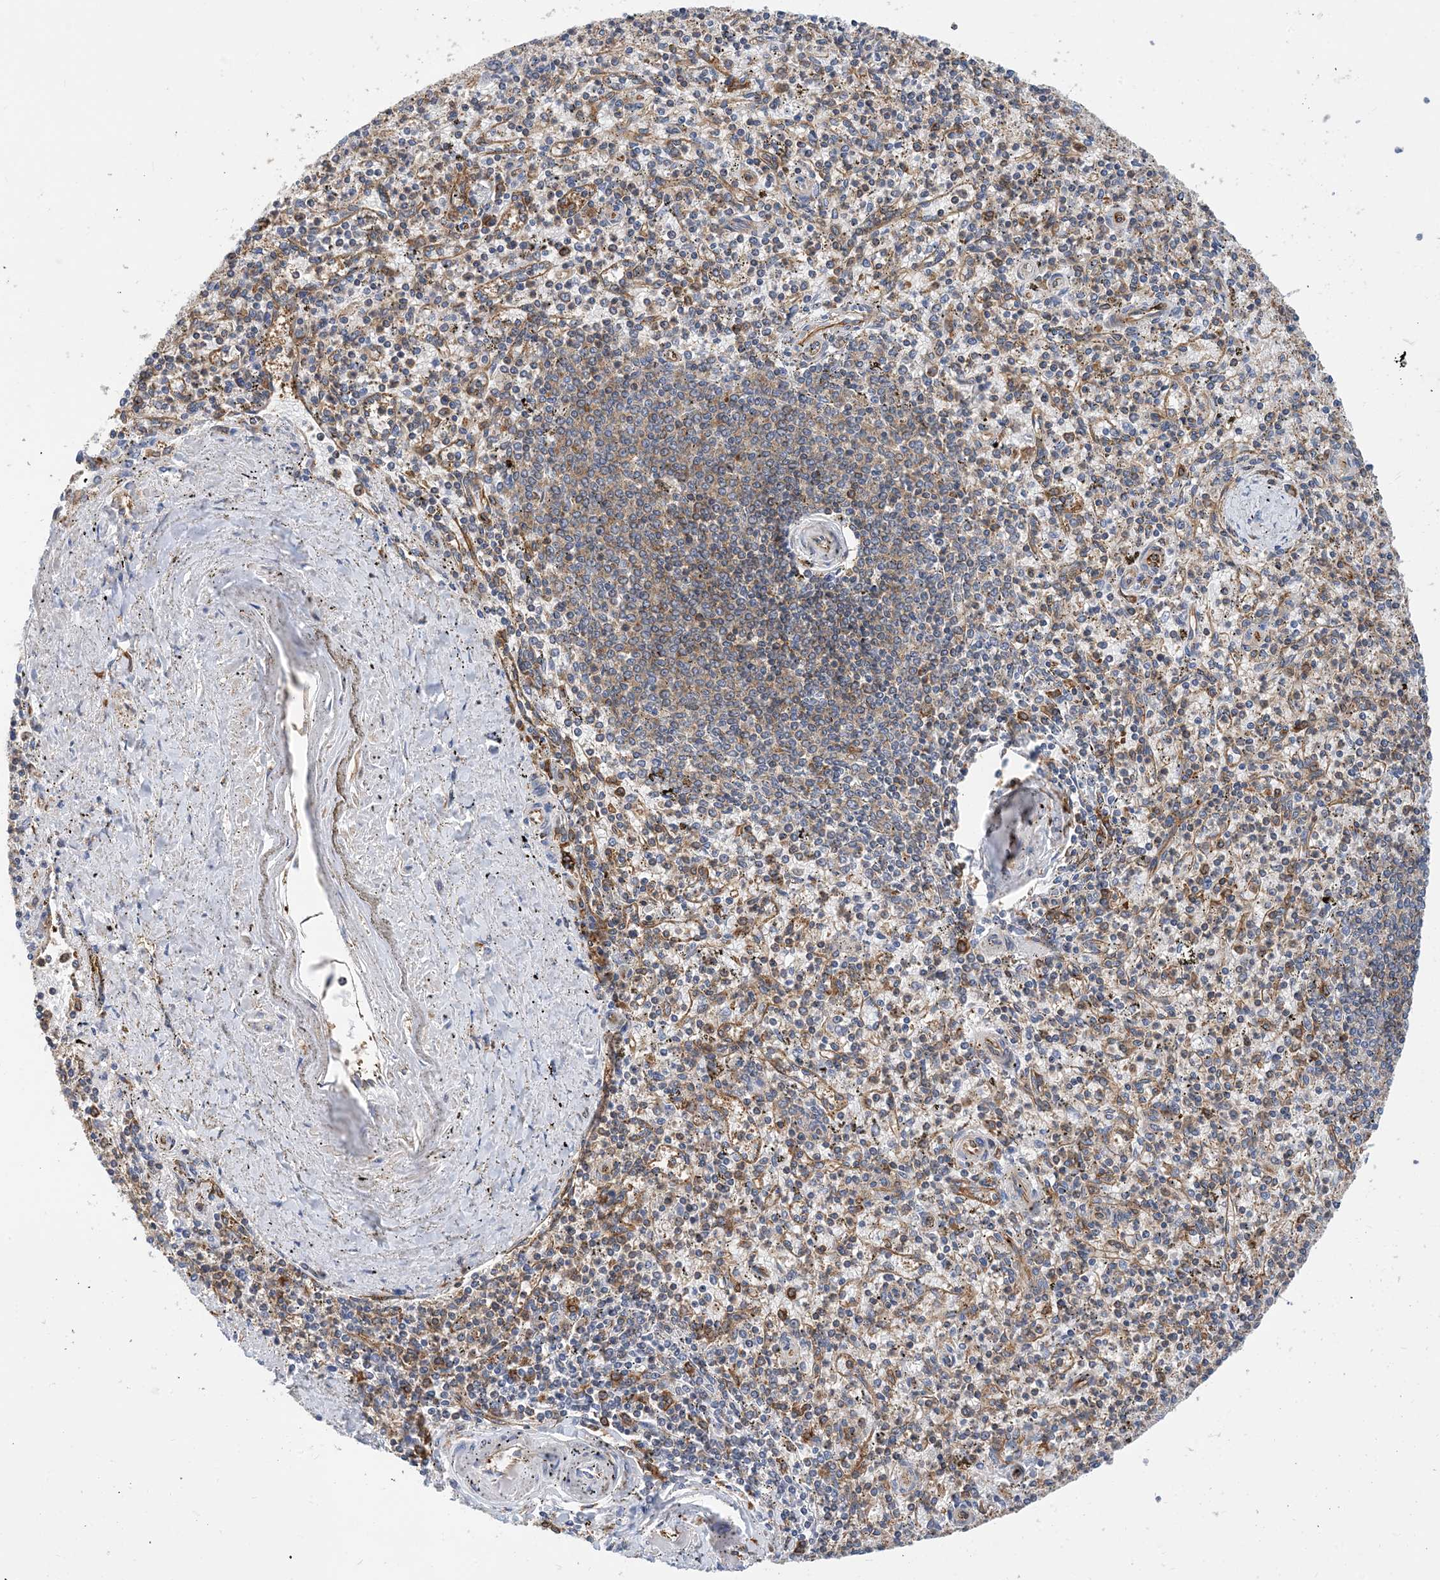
{"staining": {"intensity": "moderate", "quantity": "<25%", "location": "cytoplasmic/membranous"}, "tissue": "spleen", "cell_type": "Cells in red pulp", "image_type": "normal", "snomed": [{"axis": "morphology", "description": "Normal tissue, NOS"}, {"axis": "topography", "description": "Spleen"}], "caption": "Spleen stained with immunohistochemistry (IHC) reveals moderate cytoplasmic/membranous positivity in about <25% of cells in red pulp. (Brightfield microscopy of DAB IHC at high magnification).", "gene": "DYNC1LI1", "patient": {"sex": "male", "age": 72}}